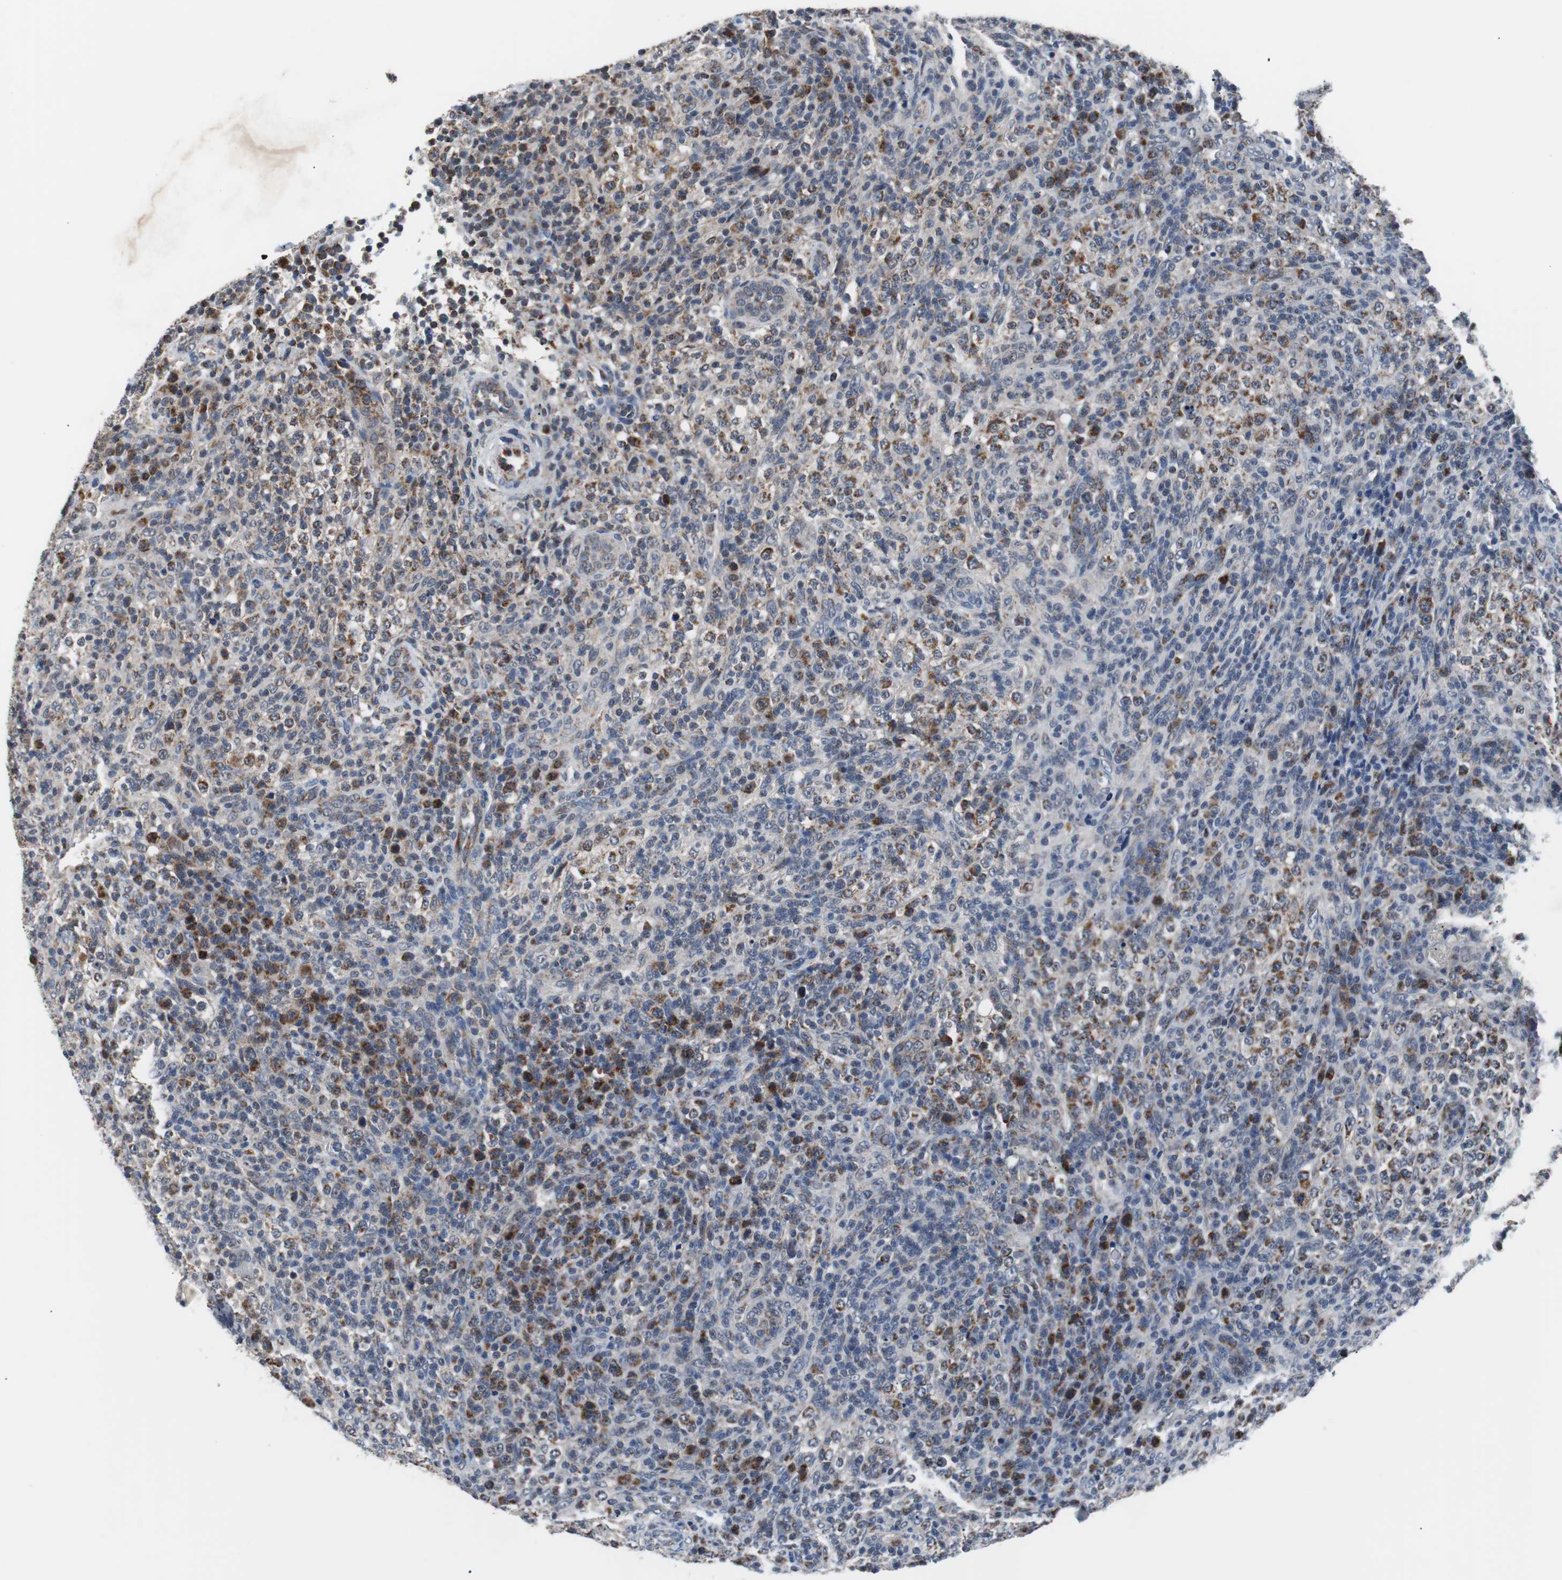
{"staining": {"intensity": "strong", "quantity": "25%-75%", "location": "cytoplasmic/membranous"}, "tissue": "lymphoma", "cell_type": "Tumor cells", "image_type": "cancer", "snomed": [{"axis": "morphology", "description": "Malignant lymphoma, non-Hodgkin's type, High grade"}, {"axis": "topography", "description": "Lymph node"}], "caption": "IHC (DAB (3,3'-diaminobenzidine)) staining of lymphoma demonstrates strong cytoplasmic/membranous protein expression in about 25%-75% of tumor cells. (DAB IHC, brown staining for protein, blue staining for nuclei).", "gene": "PITRM1", "patient": {"sex": "female", "age": 76}}